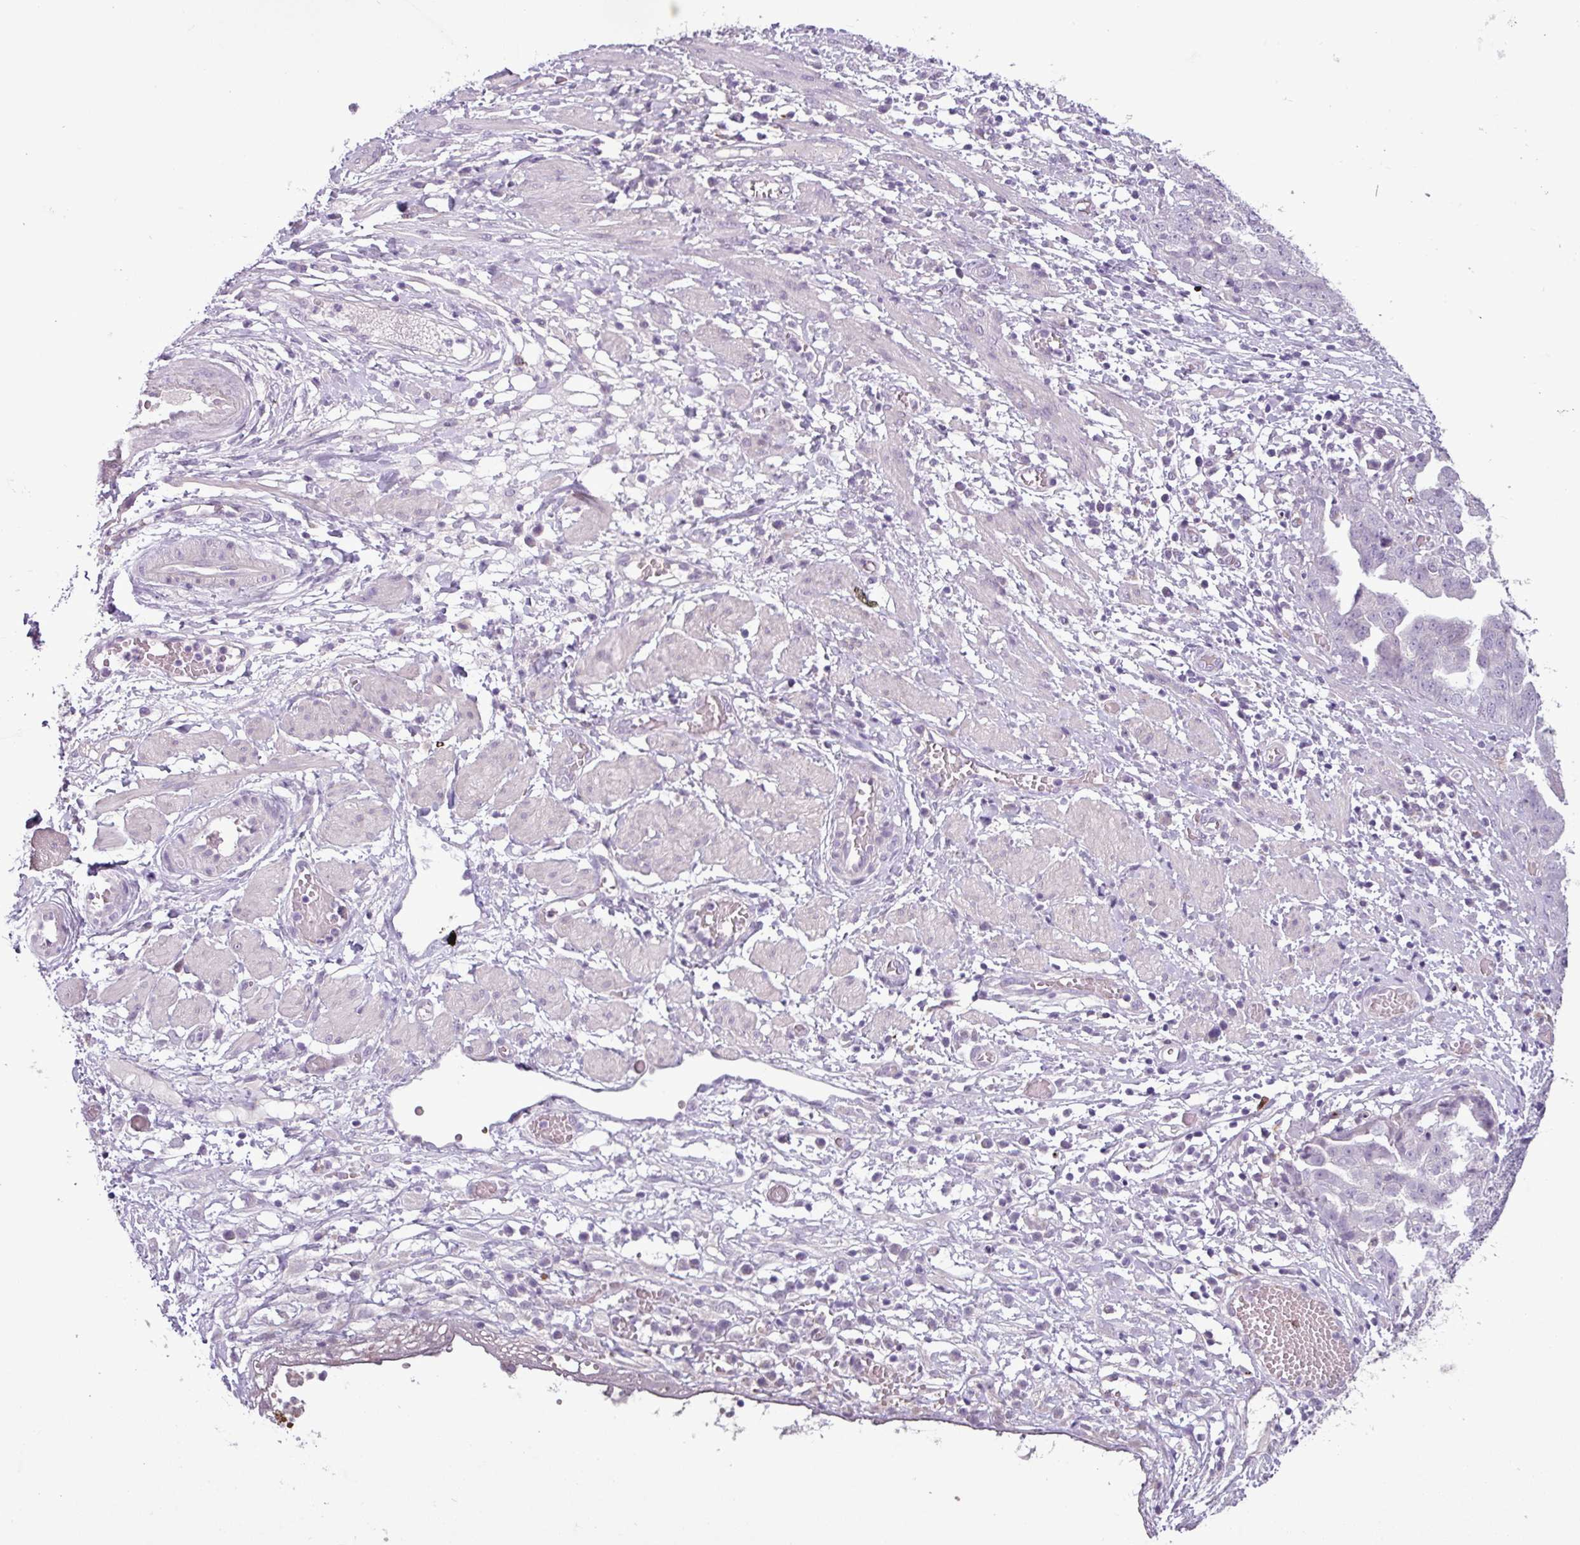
{"staining": {"intensity": "negative", "quantity": "none", "location": "none"}, "tissue": "ovarian cancer", "cell_type": "Tumor cells", "image_type": "cancer", "snomed": [{"axis": "morphology", "description": "Cystadenocarcinoma, serous, NOS"}, {"axis": "topography", "description": "Ovary"}], "caption": "Protein analysis of ovarian cancer reveals no significant staining in tumor cells.", "gene": "C9orf24", "patient": {"sex": "female", "age": 58}}